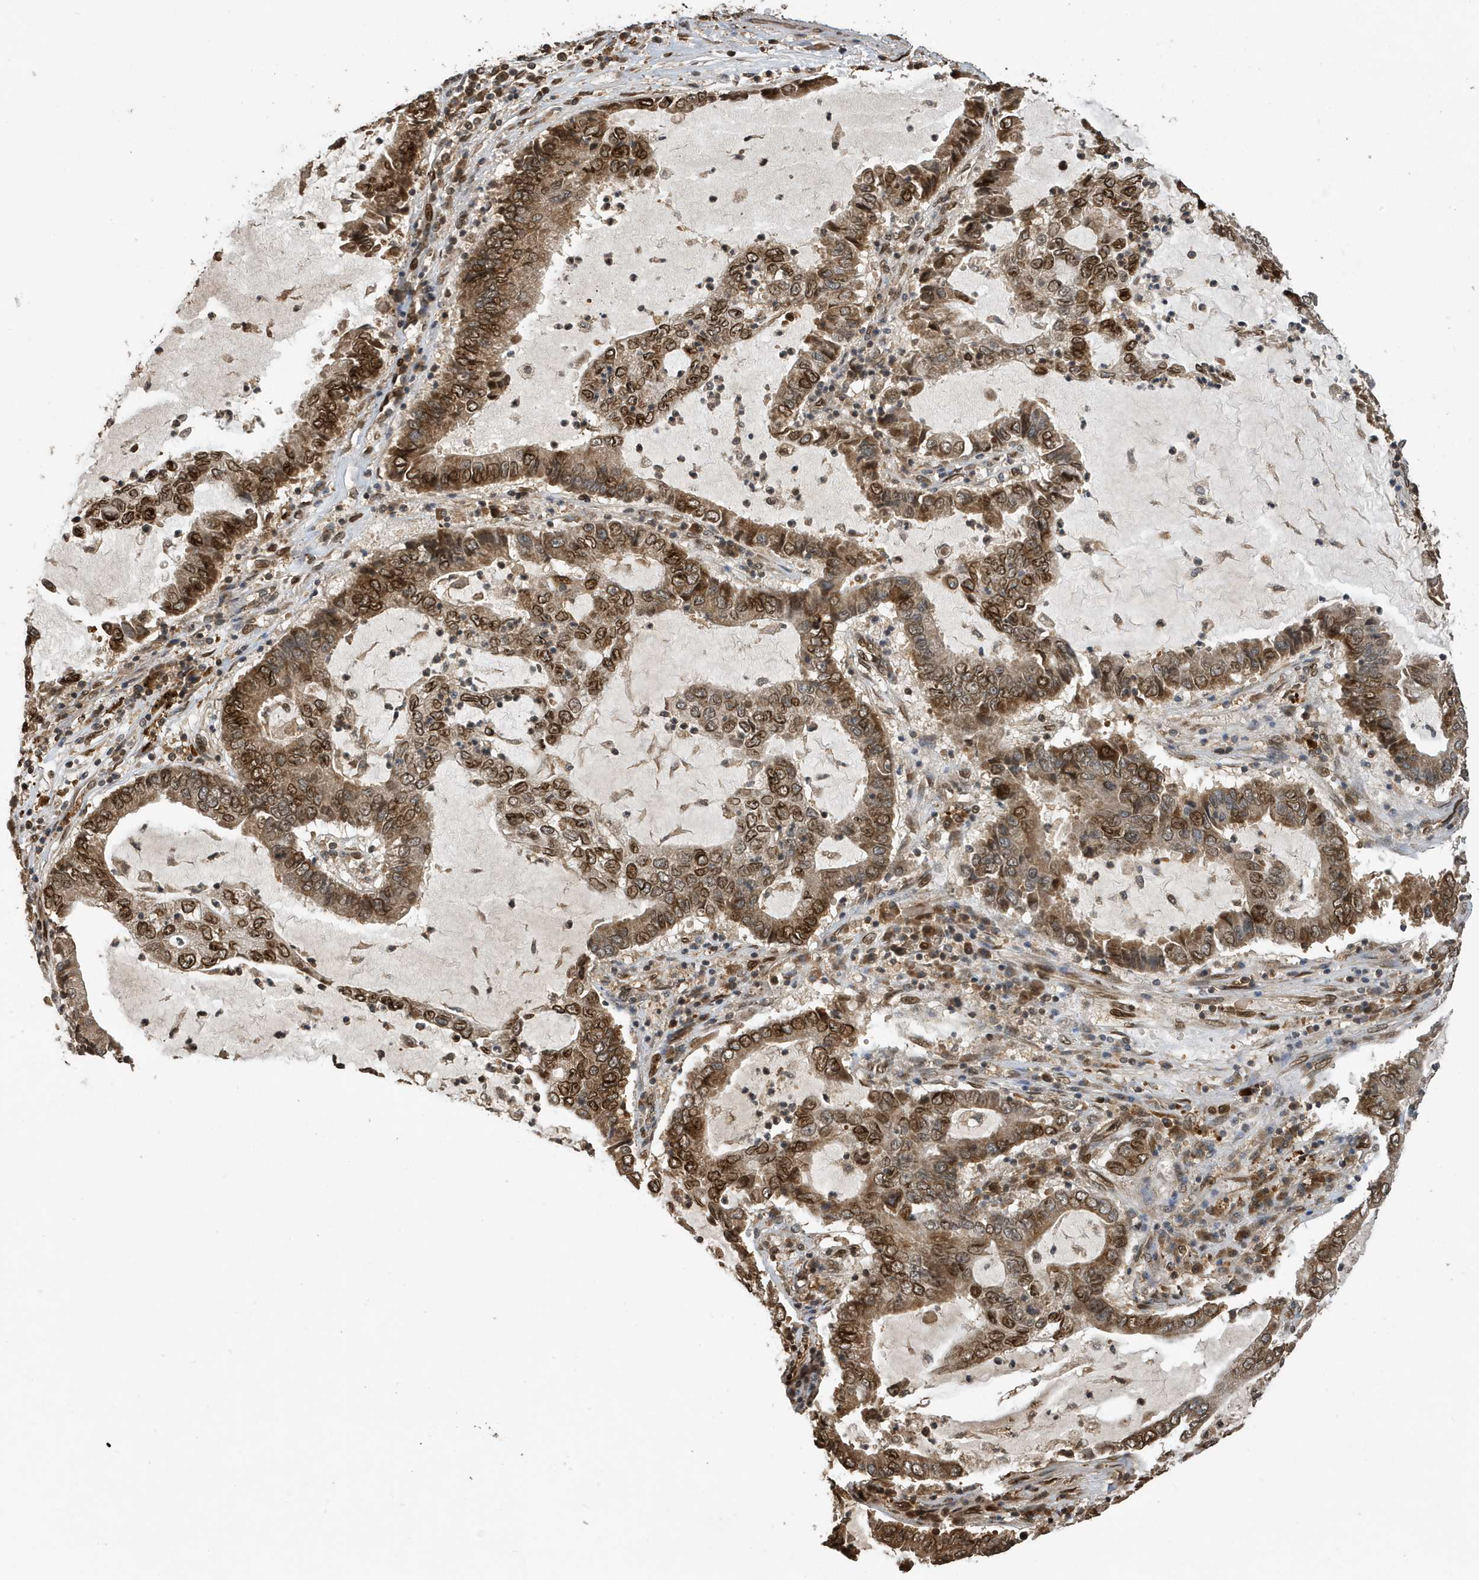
{"staining": {"intensity": "moderate", "quantity": ">75%", "location": "cytoplasmic/membranous,nuclear"}, "tissue": "lung cancer", "cell_type": "Tumor cells", "image_type": "cancer", "snomed": [{"axis": "morphology", "description": "Adenocarcinoma, NOS"}, {"axis": "topography", "description": "Lung"}], "caption": "Tumor cells show moderate cytoplasmic/membranous and nuclear positivity in approximately >75% of cells in lung cancer.", "gene": "DUSP18", "patient": {"sex": "female", "age": 51}}